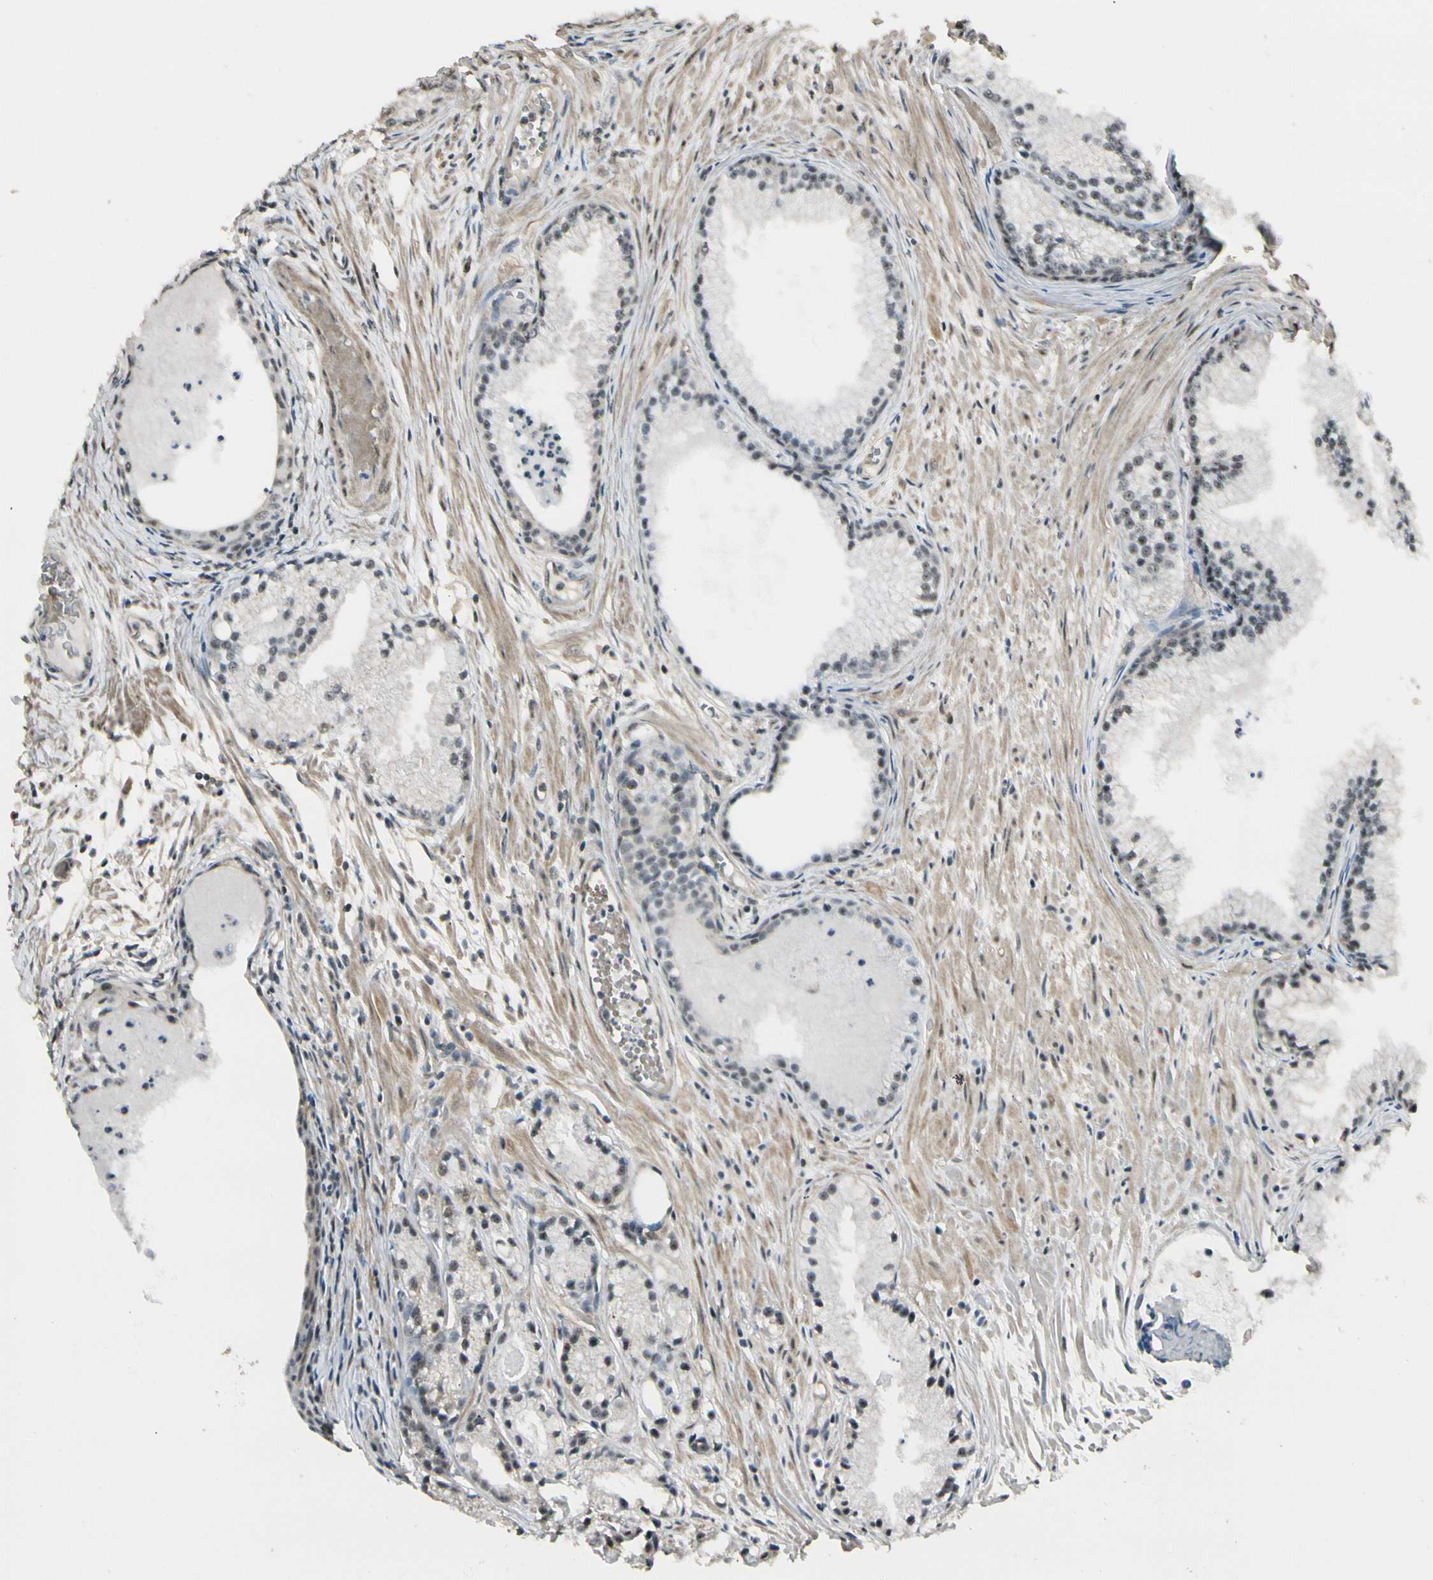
{"staining": {"intensity": "negative", "quantity": "none", "location": "none"}, "tissue": "prostate cancer", "cell_type": "Tumor cells", "image_type": "cancer", "snomed": [{"axis": "morphology", "description": "Adenocarcinoma, Low grade"}, {"axis": "topography", "description": "Prostate"}], "caption": "High power microscopy image of an immunohistochemistry image of prostate low-grade adenocarcinoma, revealing no significant expression in tumor cells. Nuclei are stained in blue.", "gene": "MCPH1", "patient": {"sex": "male", "age": 72}}